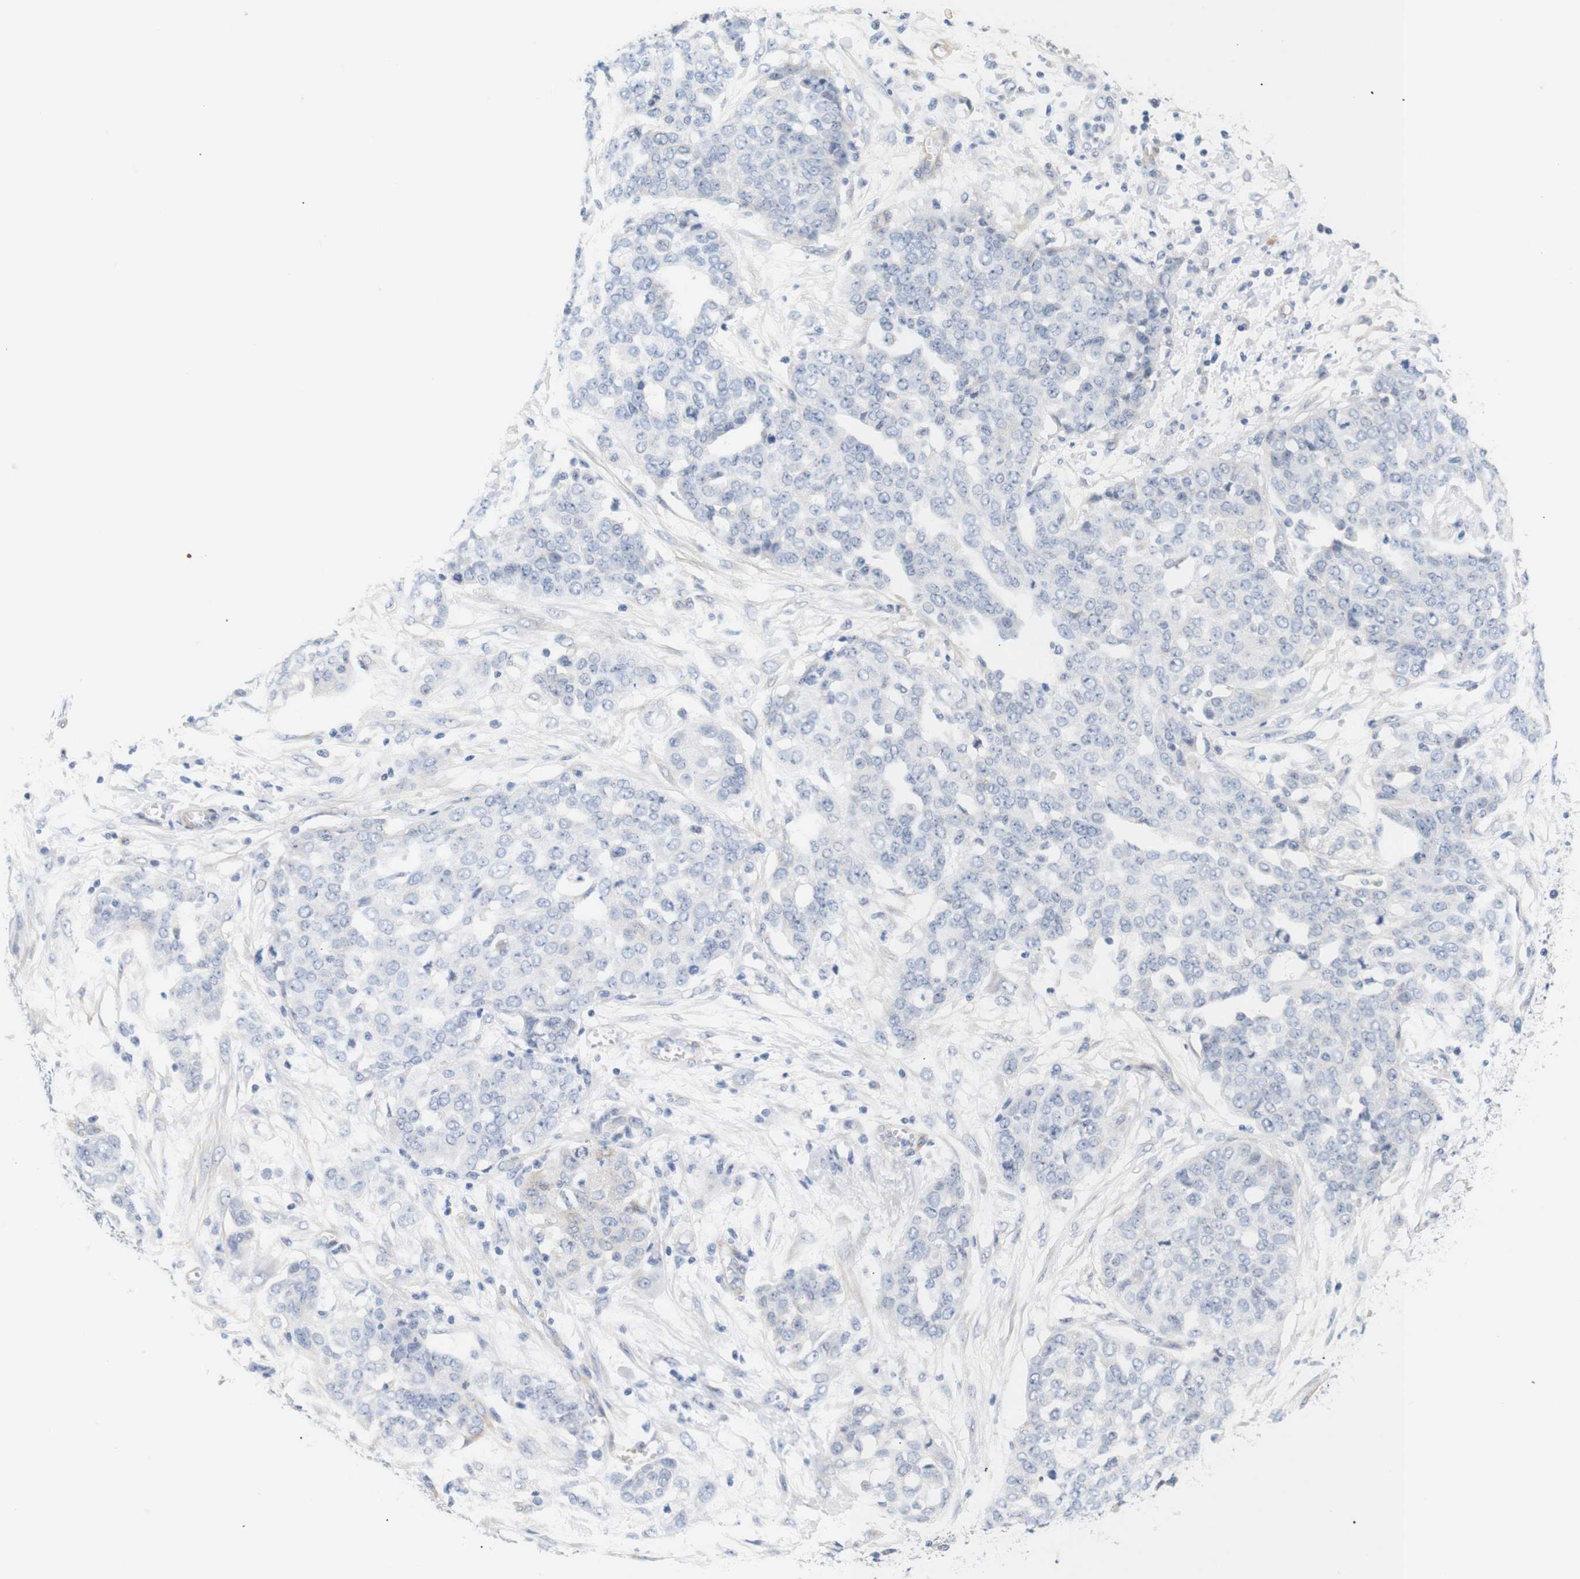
{"staining": {"intensity": "negative", "quantity": "none", "location": "none"}, "tissue": "ovarian cancer", "cell_type": "Tumor cells", "image_type": "cancer", "snomed": [{"axis": "morphology", "description": "Cystadenocarcinoma, serous, NOS"}, {"axis": "topography", "description": "Soft tissue"}, {"axis": "topography", "description": "Ovary"}], "caption": "There is no significant expression in tumor cells of ovarian serous cystadenocarcinoma.", "gene": "STMN3", "patient": {"sex": "female", "age": 57}}